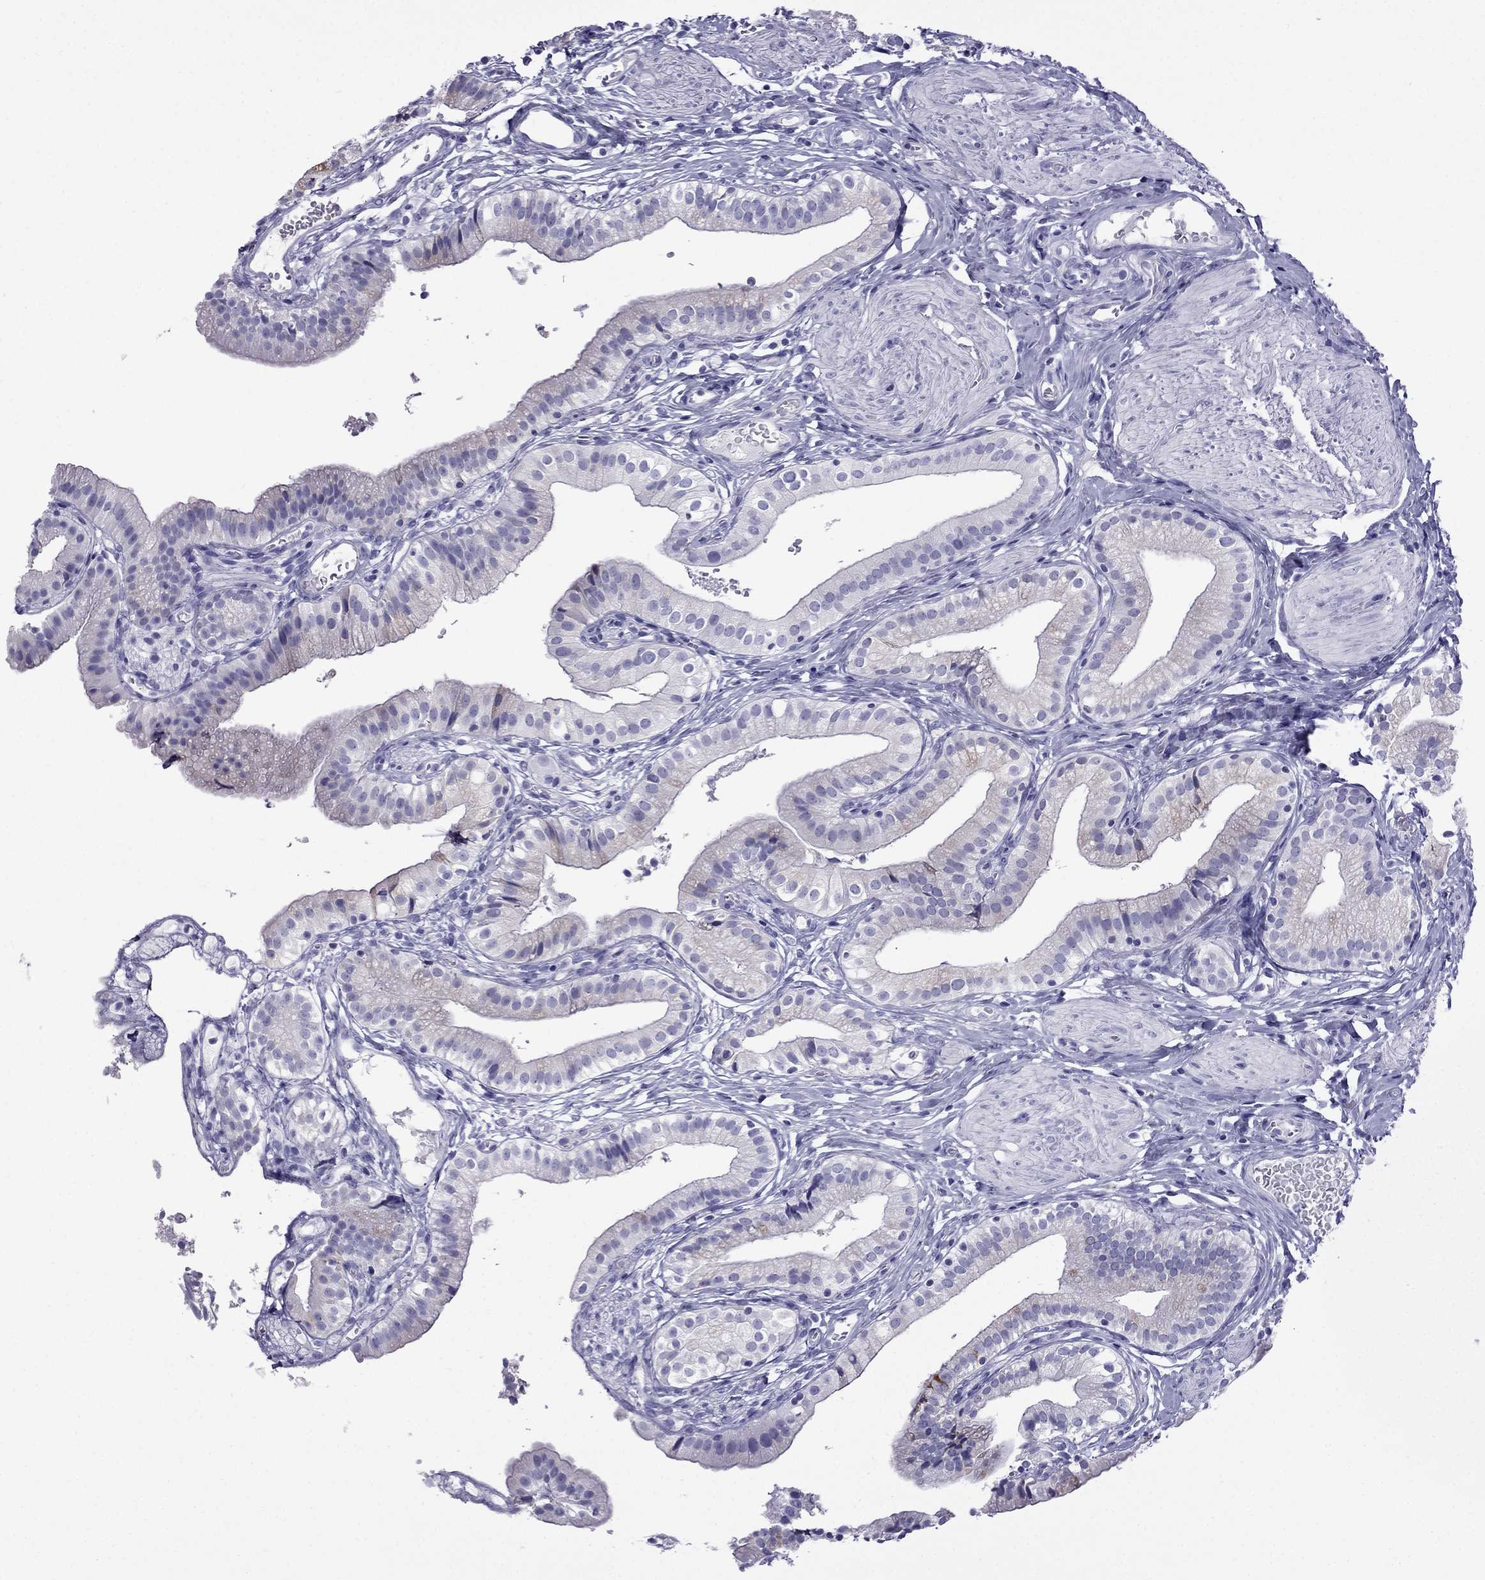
{"staining": {"intensity": "negative", "quantity": "none", "location": "none"}, "tissue": "gallbladder", "cell_type": "Glandular cells", "image_type": "normal", "snomed": [{"axis": "morphology", "description": "Normal tissue, NOS"}, {"axis": "topography", "description": "Gallbladder"}], "caption": "Immunohistochemistry of normal gallbladder demonstrates no expression in glandular cells.", "gene": "TFF3", "patient": {"sex": "female", "age": 47}}